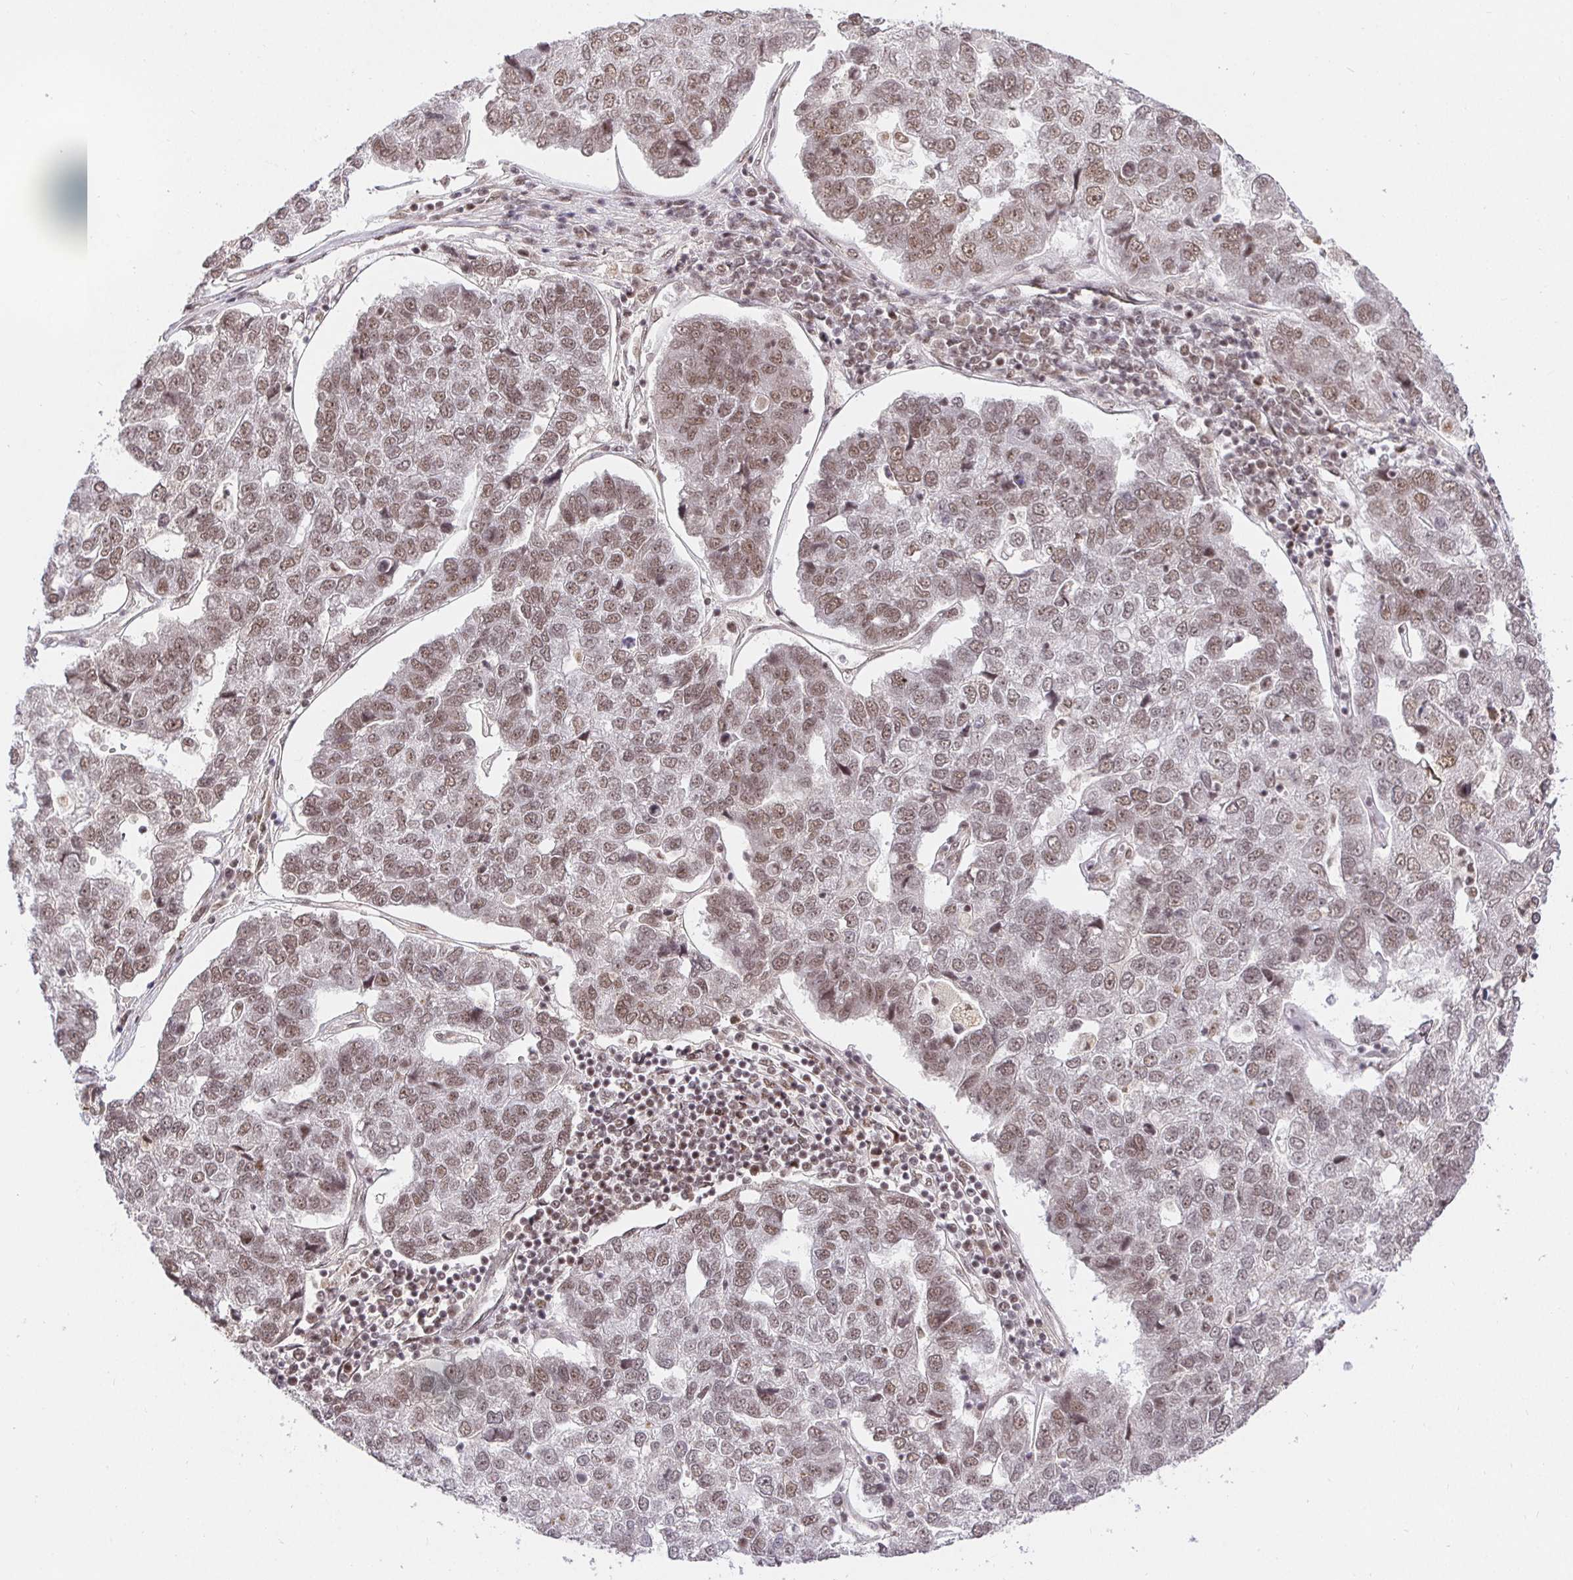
{"staining": {"intensity": "moderate", "quantity": "25%-75%", "location": "nuclear"}, "tissue": "pancreatic cancer", "cell_type": "Tumor cells", "image_type": "cancer", "snomed": [{"axis": "morphology", "description": "Adenocarcinoma, NOS"}, {"axis": "topography", "description": "Pancreas"}], "caption": "DAB immunohistochemical staining of human adenocarcinoma (pancreatic) reveals moderate nuclear protein expression in approximately 25%-75% of tumor cells. The staining was performed using DAB to visualize the protein expression in brown, while the nuclei were stained in blue with hematoxylin (Magnification: 20x).", "gene": "USF1", "patient": {"sex": "female", "age": 61}}